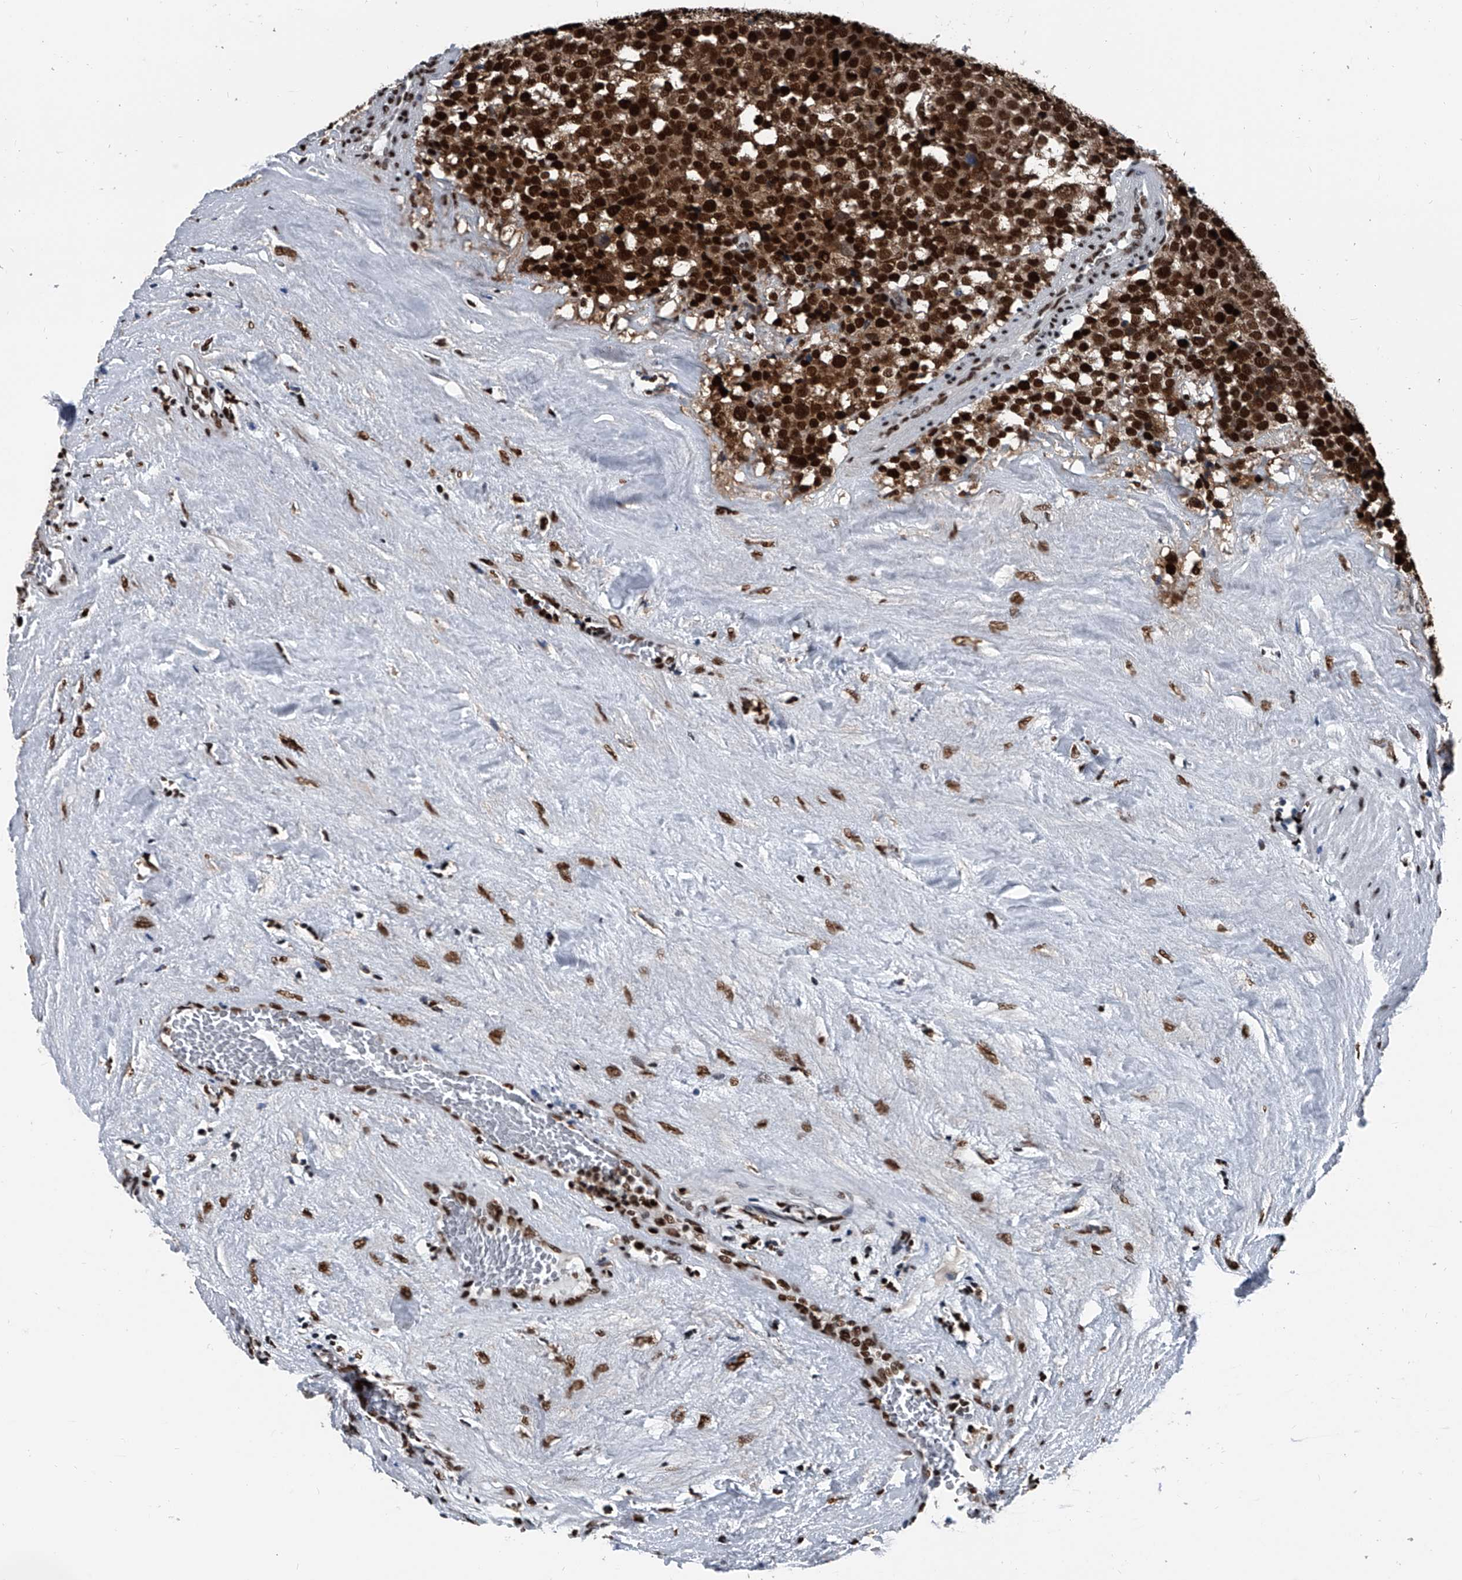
{"staining": {"intensity": "strong", "quantity": ">75%", "location": "cytoplasmic/membranous,nuclear"}, "tissue": "testis cancer", "cell_type": "Tumor cells", "image_type": "cancer", "snomed": [{"axis": "morphology", "description": "Seminoma, NOS"}, {"axis": "topography", "description": "Testis"}], "caption": "Immunohistochemical staining of testis cancer shows high levels of strong cytoplasmic/membranous and nuclear positivity in about >75% of tumor cells.", "gene": "FKBP5", "patient": {"sex": "male", "age": 71}}